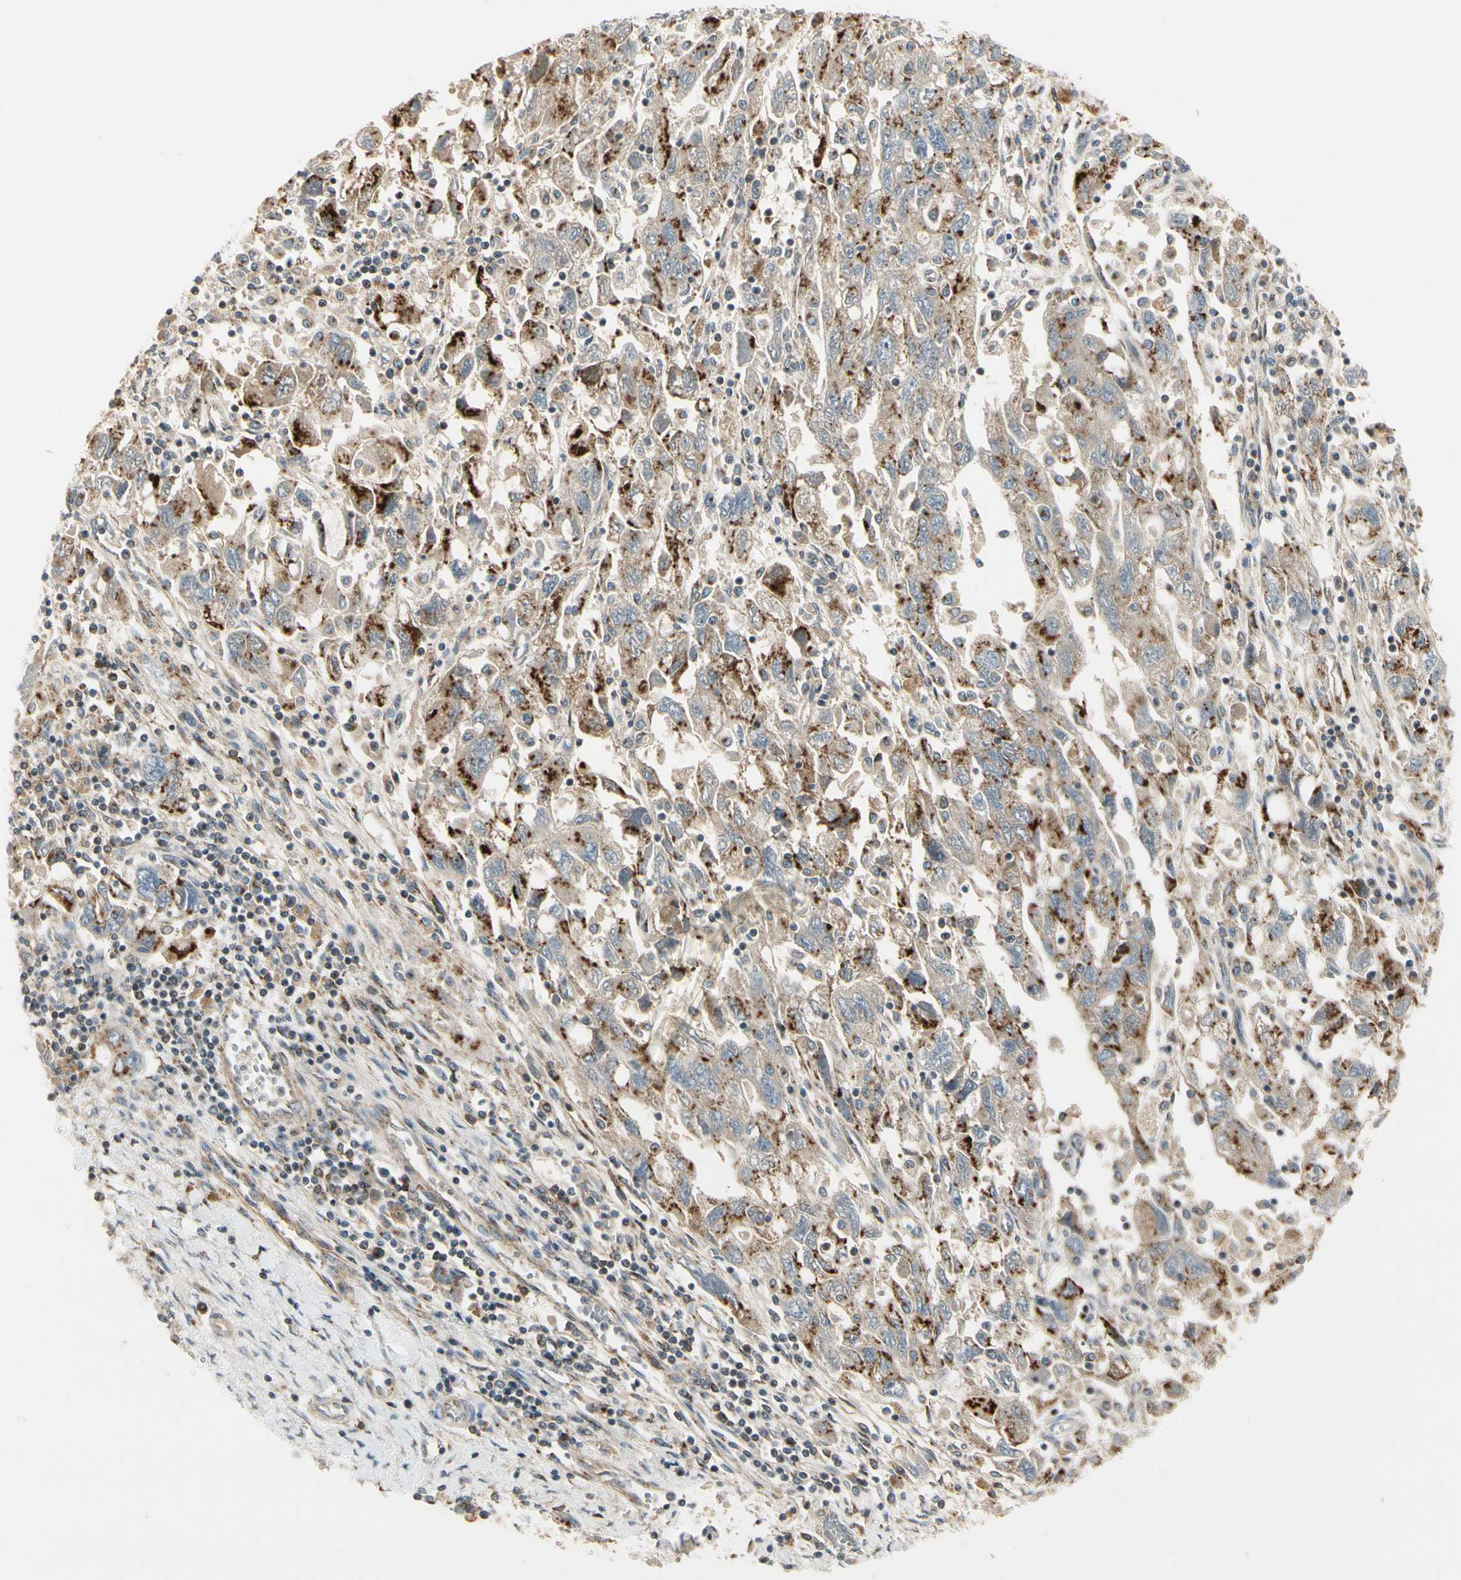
{"staining": {"intensity": "strong", "quantity": ">75%", "location": "cytoplasmic/membranous"}, "tissue": "ovarian cancer", "cell_type": "Tumor cells", "image_type": "cancer", "snomed": [{"axis": "morphology", "description": "Carcinoma, NOS"}, {"axis": "morphology", "description": "Cystadenocarcinoma, serous, NOS"}, {"axis": "topography", "description": "Ovary"}], "caption": "Human ovarian cancer (carcinoma) stained with a brown dye reveals strong cytoplasmic/membranous positive expression in about >75% of tumor cells.", "gene": "ABCA3", "patient": {"sex": "female", "age": 69}}